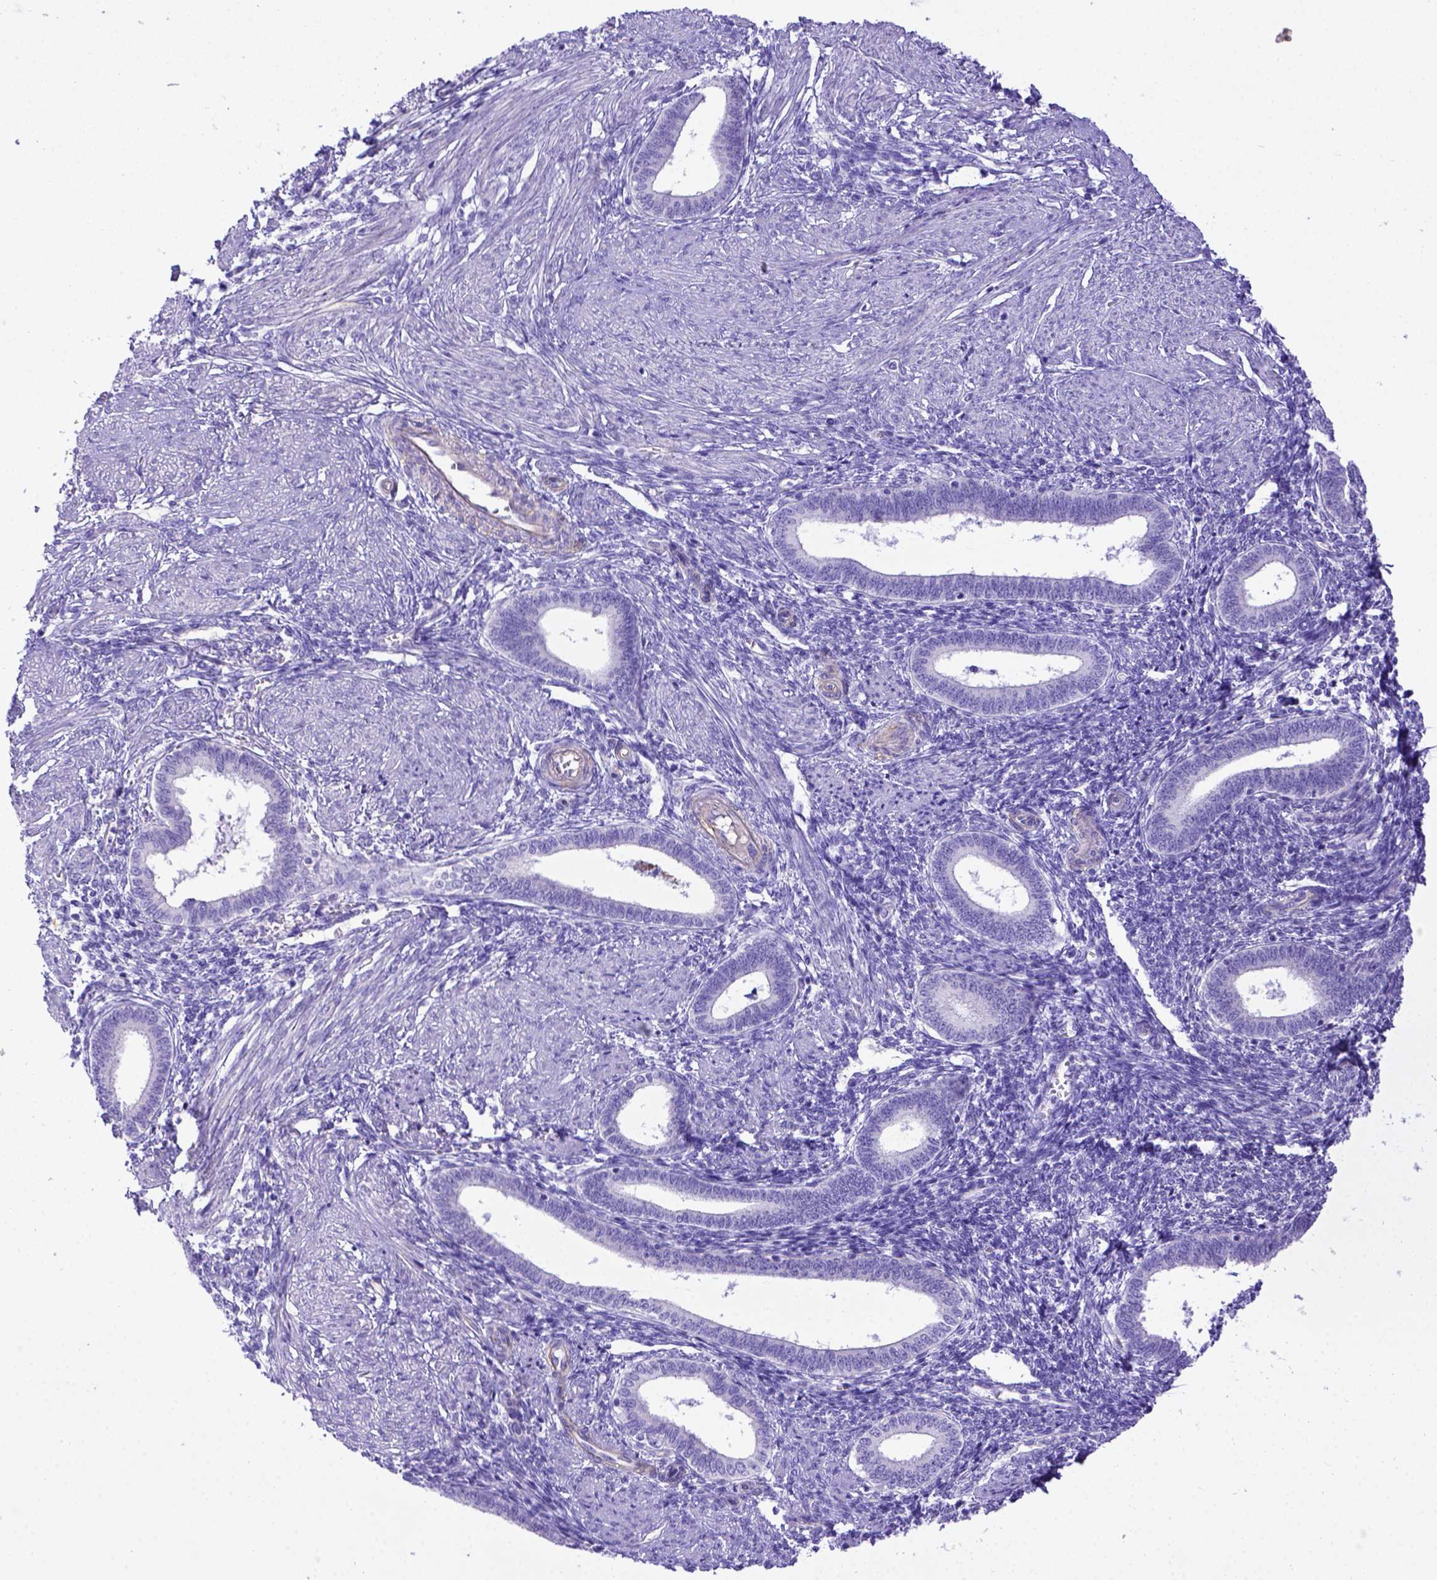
{"staining": {"intensity": "negative", "quantity": "none", "location": "none"}, "tissue": "endometrium", "cell_type": "Cells in endometrial stroma", "image_type": "normal", "snomed": [{"axis": "morphology", "description": "Normal tissue, NOS"}, {"axis": "topography", "description": "Endometrium"}], "caption": "Cells in endometrial stroma are negative for brown protein staining in normal endometrium. Nuclei are stained in blue.", "gene": "LRRC18", "patient": {"sex": "female", "age": 42}}